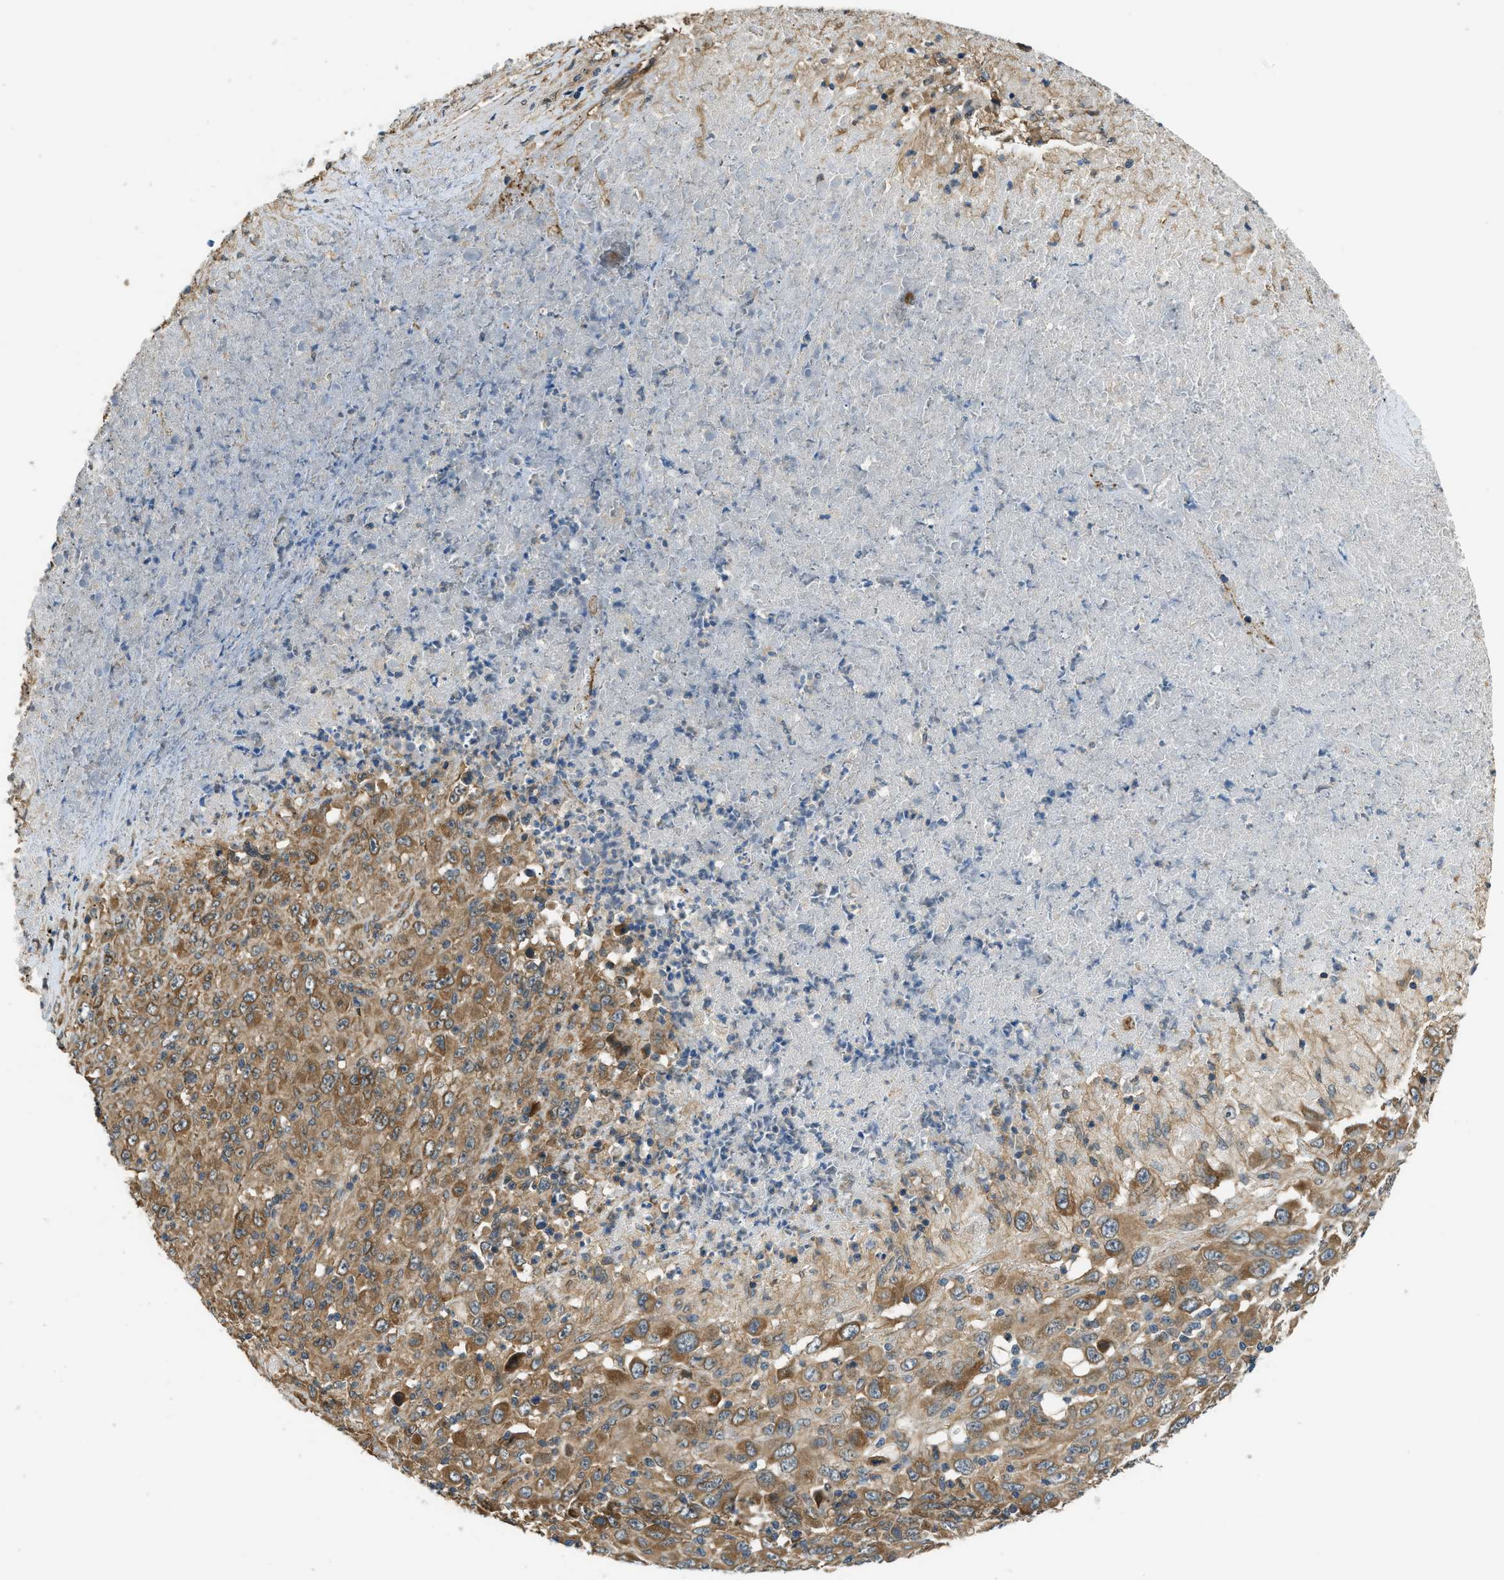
{"staining": {"intensity": "moderate", "quantity": ">75%", "location": "cytoplasmic/membranous"}, "tissue": "melanoma", "cell_type": "Tumor cells", "image_type": "cancer", "snomed": [{"axis": "morphology", "description": "Malignant melanoma, Metastatic site"}, {"axis": "topography", "description": "Skin"}], "caption": "Malignant melanoma (metastatic site) tissue reveals moderate cytoplasmic/membranous staining in approximately >75% of tumor cells, visualized by immunohistochemistry.", "gene": "CGN", "patient": {"sex": "female", "age": 56}}